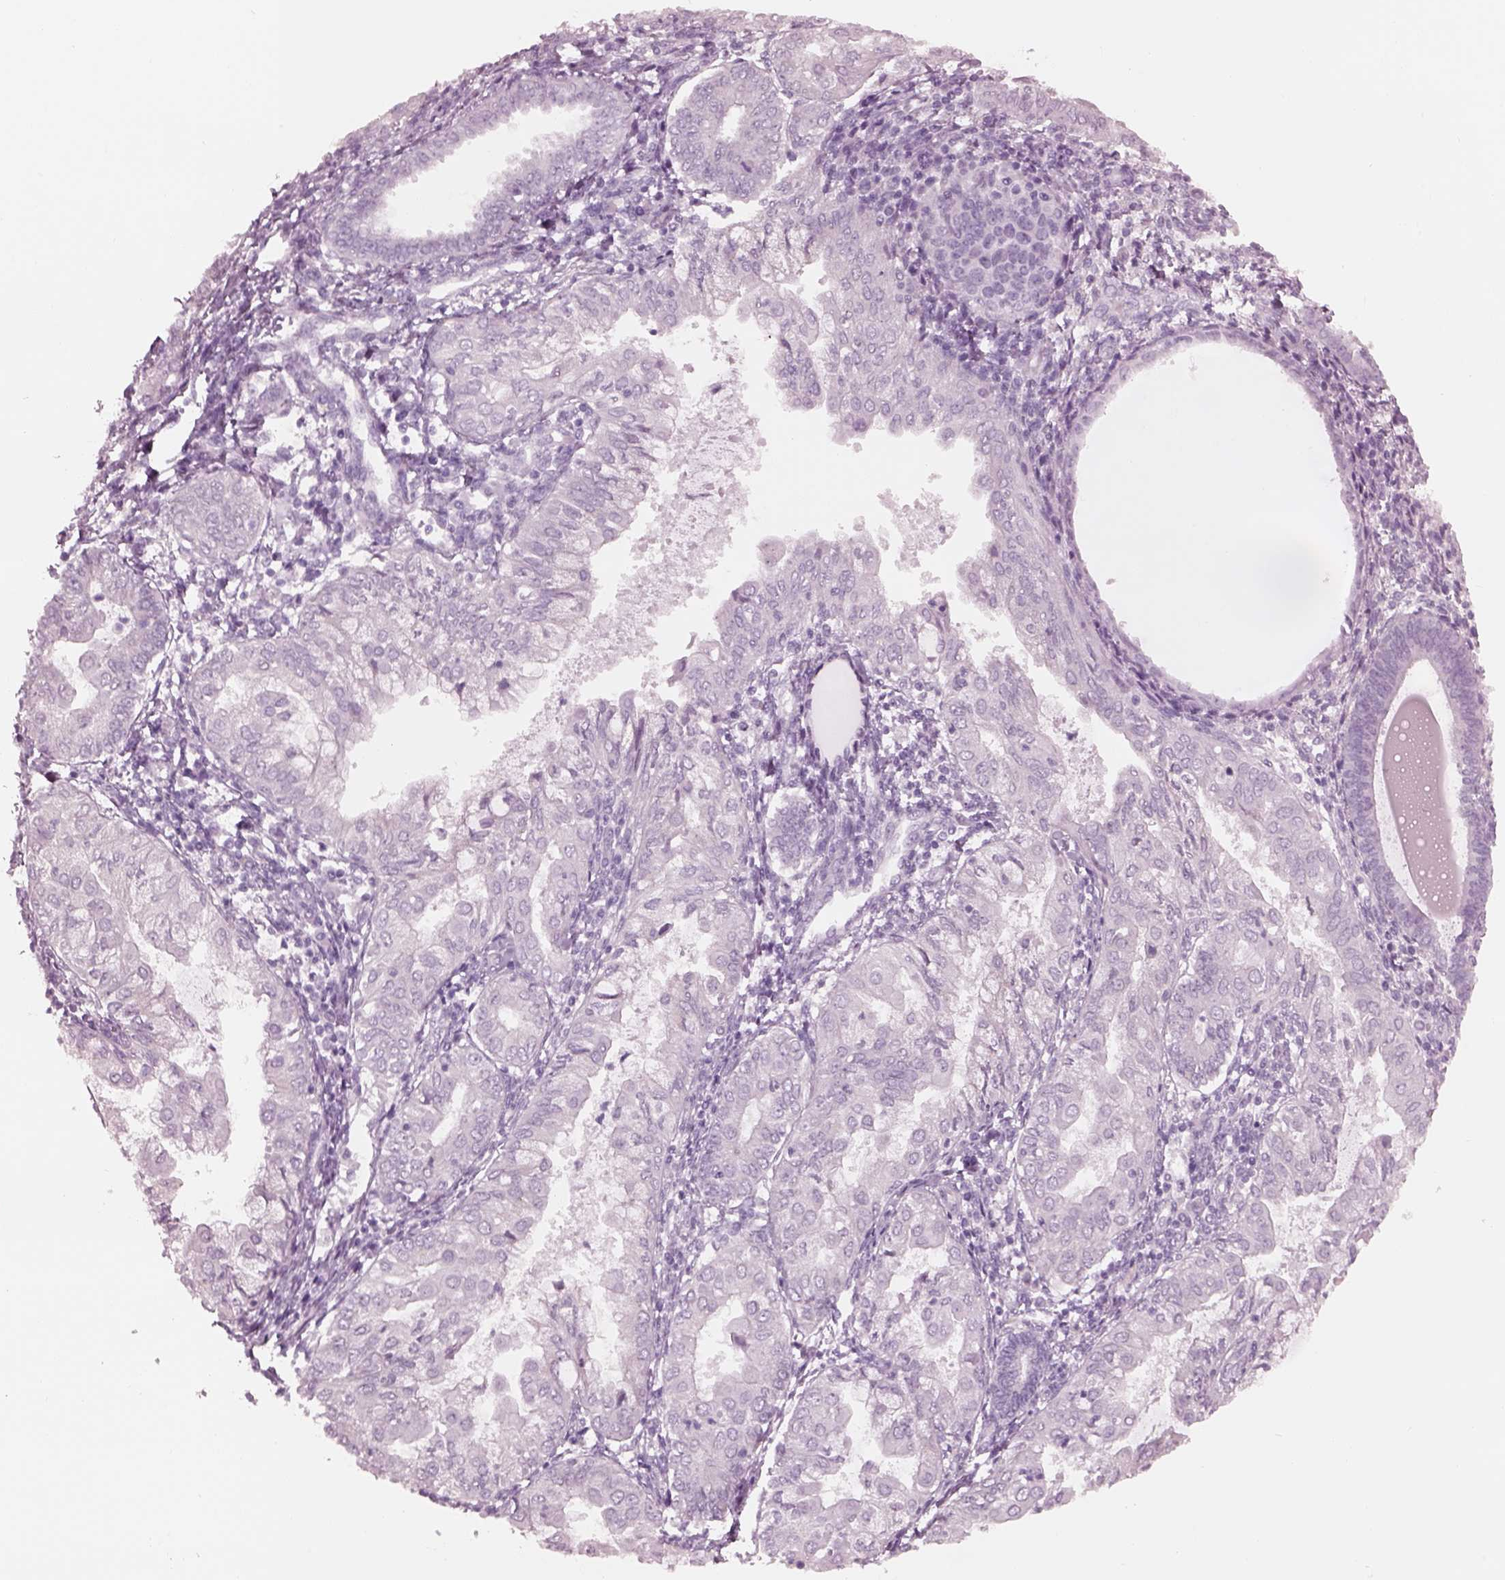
{"staining": {"intensity": "negative", "quantity": "none", "location": "none"}, "tissue": "endometrial cancer", "cell_type": "Tumor cells", "image_type": "cancer", "snomed": [{"axis": "morphology", "description": "Adenocarcinoma, NOS"}, {"axis": "topography", "description": "Endometrium"}], "caption": "High power microscopy photomicrograph of an immunohistochemistry (IHC) histopathology image of endometrial cancer, revealing no significant positivity in tumor cells.", "gene": "KRTAP24-1", "patient": {"sex": "female", "age": 68}}